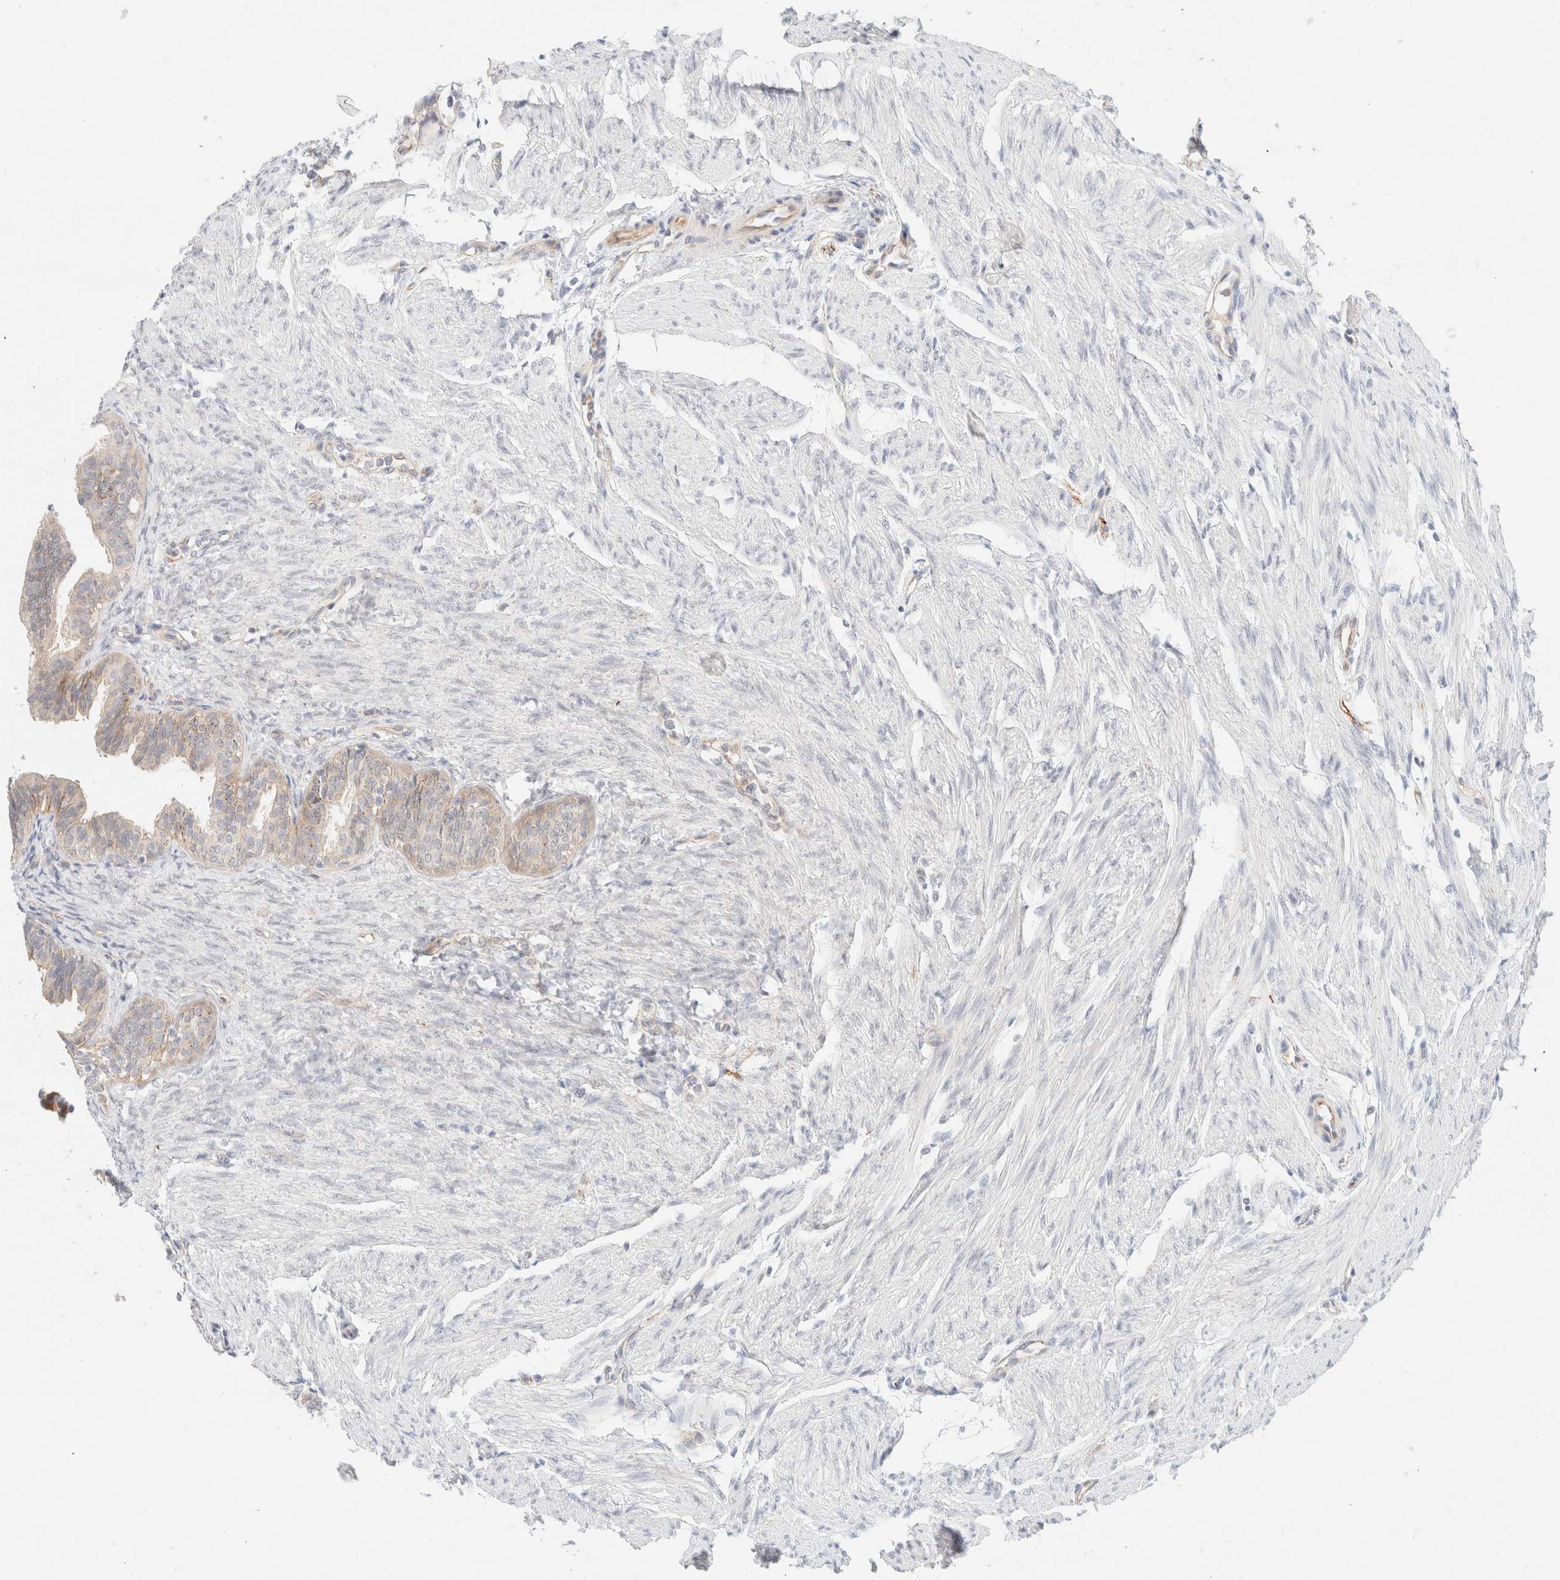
{"staining": {"intensity": "weak", "quantity": ">75%", "location": "cytoplasmic/membranous"}, "tissue": "fallopian tube", "cell_type": "Glandular cells", "image_type": "normal", "snomed": [{"axis": "morphology", "description": "Normal tissue, NOS"}, {"axis": "topography", "description": "Fallopian tube"}, {"axis": "topography", "description": "Ovary"}], "caption": "Glandular cells display weak cytoplasmic/membranous staining in approximately >75% of cells in benign fallopian tube. (Brightfield microscopy of DAB IHC at high magnification).", "gene": "UNC13B", "patient": {"sex": "female", "age": 23}}